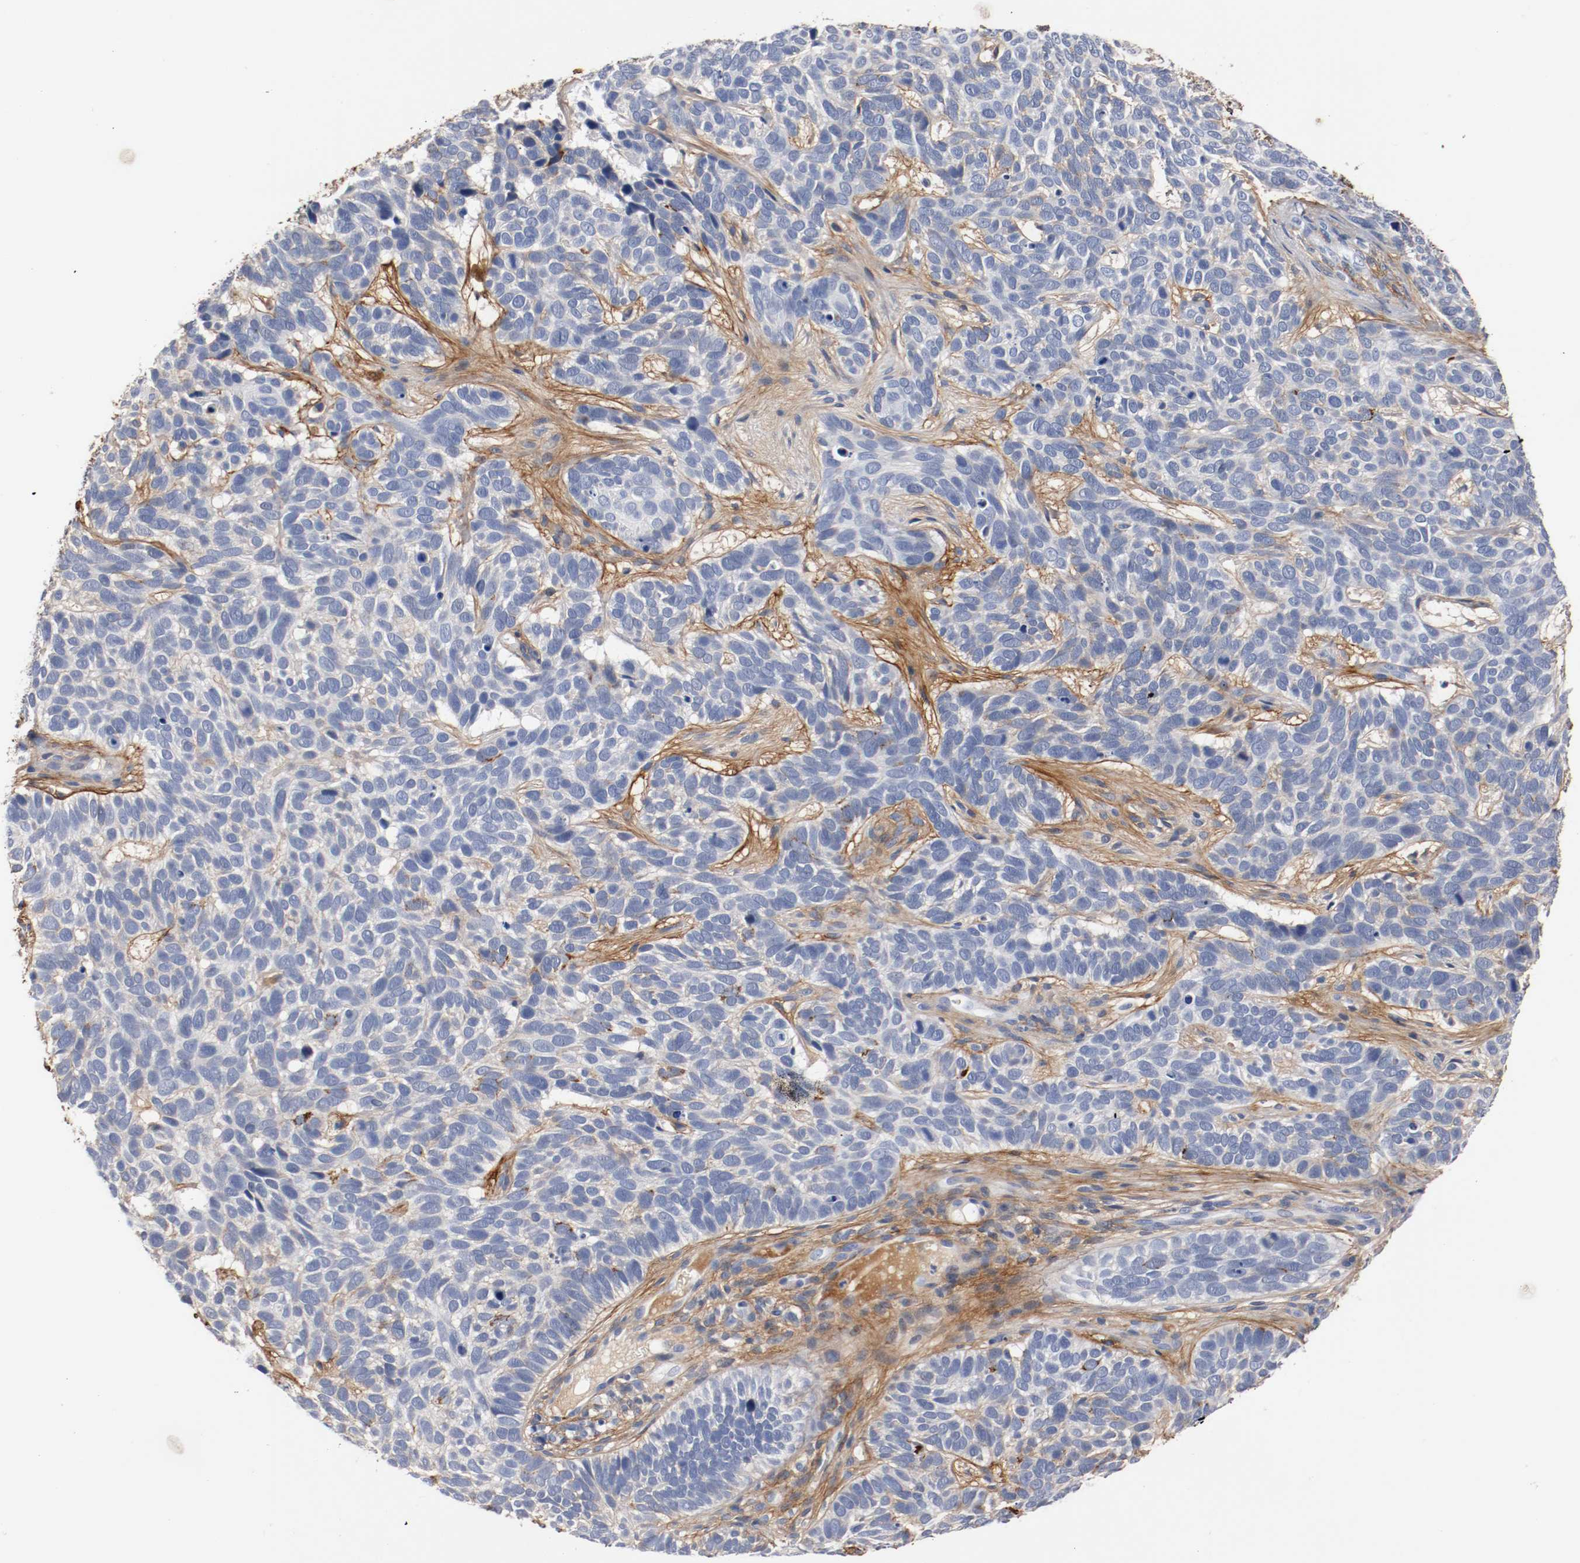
{"staining": {"intensity": "negative", "quantity": "none", "location": "none"}, "tissue": "skin cancer", "cell_type": "Tumor cells", "image_type": "cancer", "snomed": [{"axis": "morphology", "description": "Basal cell carcinoma"}, {"axis": "topography", "description": "Skin"}], "caption": "Immunohistochemical staining of human skin cancer (basal cell carcinoma) displays no significant expression in tumor cells. (DAB immunohistochemistry with hematoxylin counter stain).", "gene": "TNC", "patient": {"sex": "male", "age": 87}}